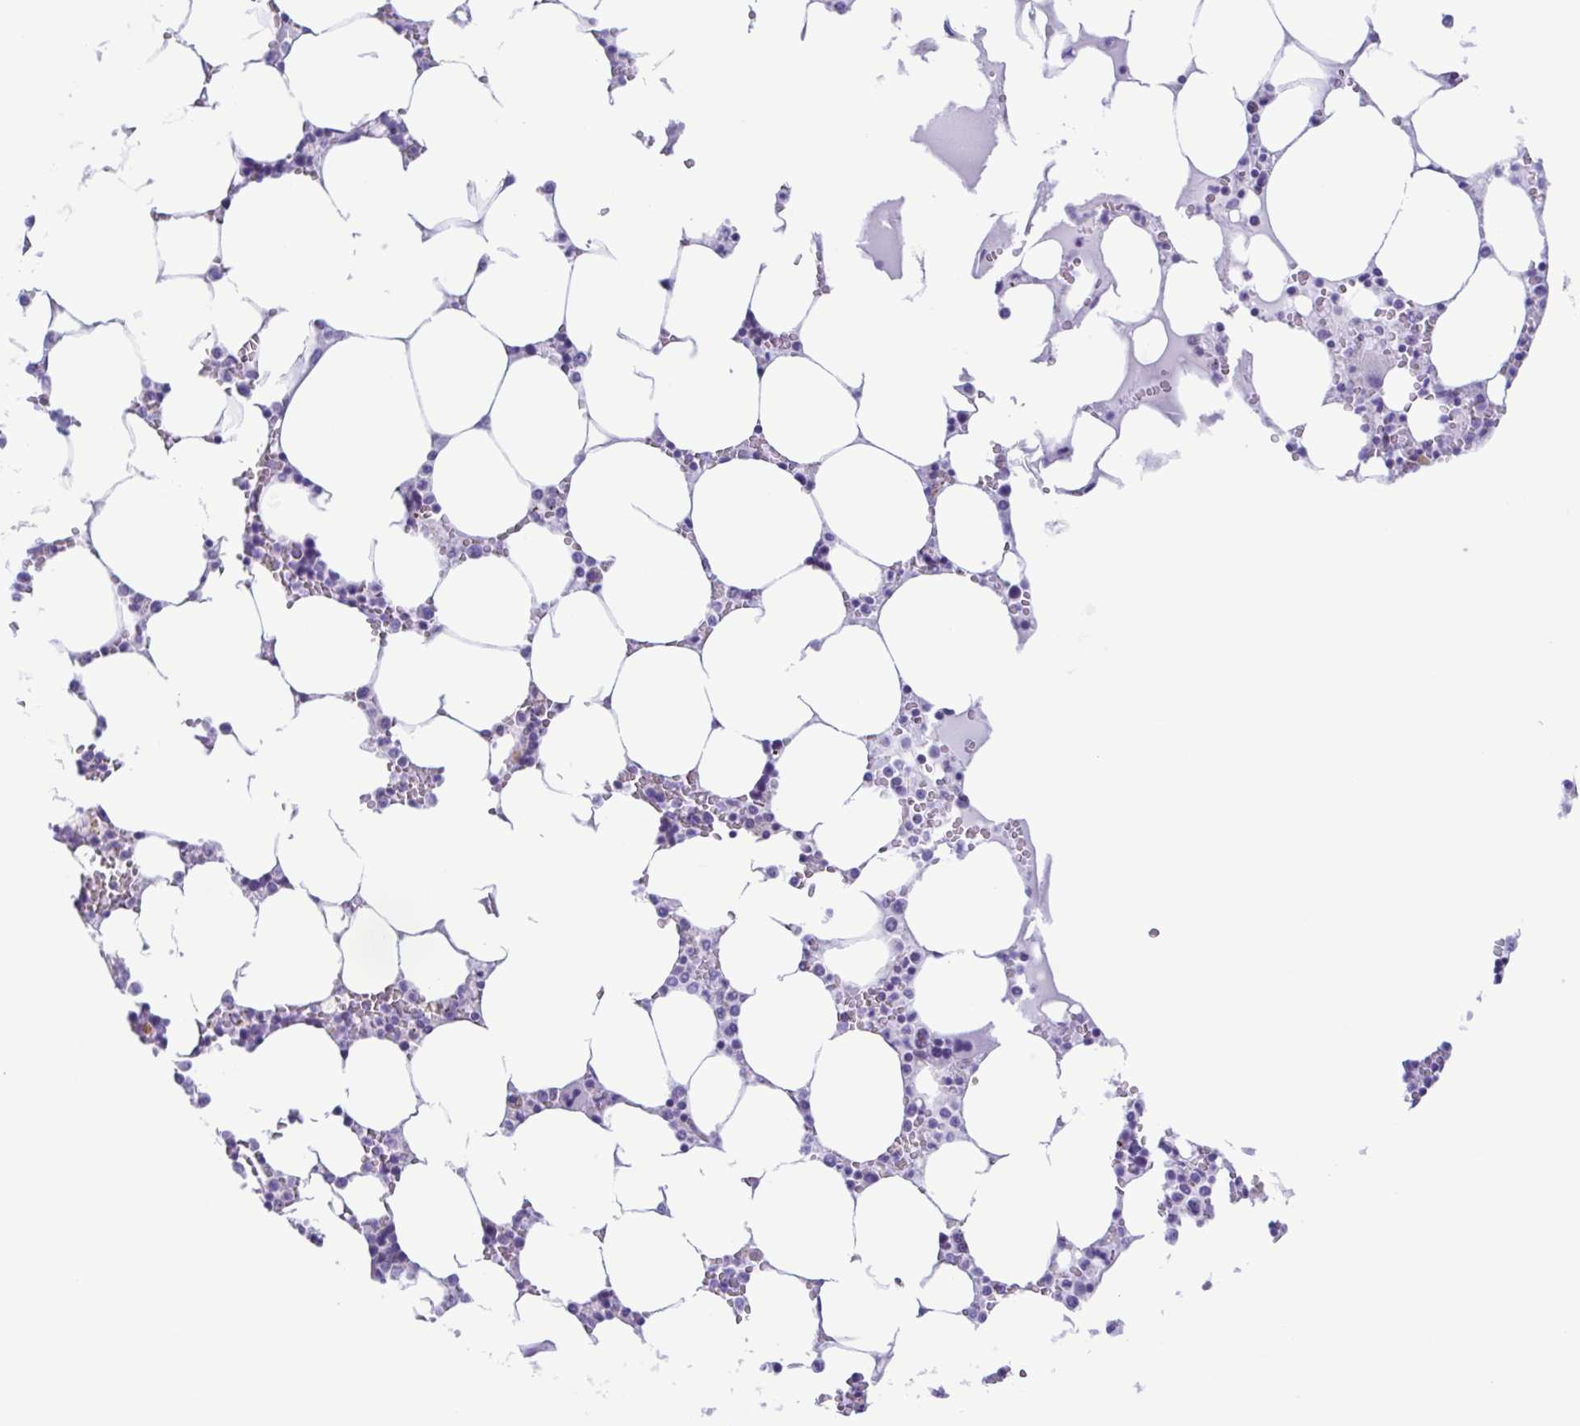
{"staining": {"intensity": "negative", "quantity": "none", "location": "none"}, "tissue": "bone marrow", "cell_type": "Hematopoietic cells", "image_type": "normal", "snomed": [{"axis": "morphology", "description": "Normal tissue, NOS"}, {"axis": "topography", "description": "Bone marrow"}], "caption": "Image shows no protein positivity in hematopoietic cells of normal bone marrow. (Brightfield microscopy of DAB IHC at high magnification).", "gene": "ACTRT3", "patient": {"sex": "male", "age": 64}}